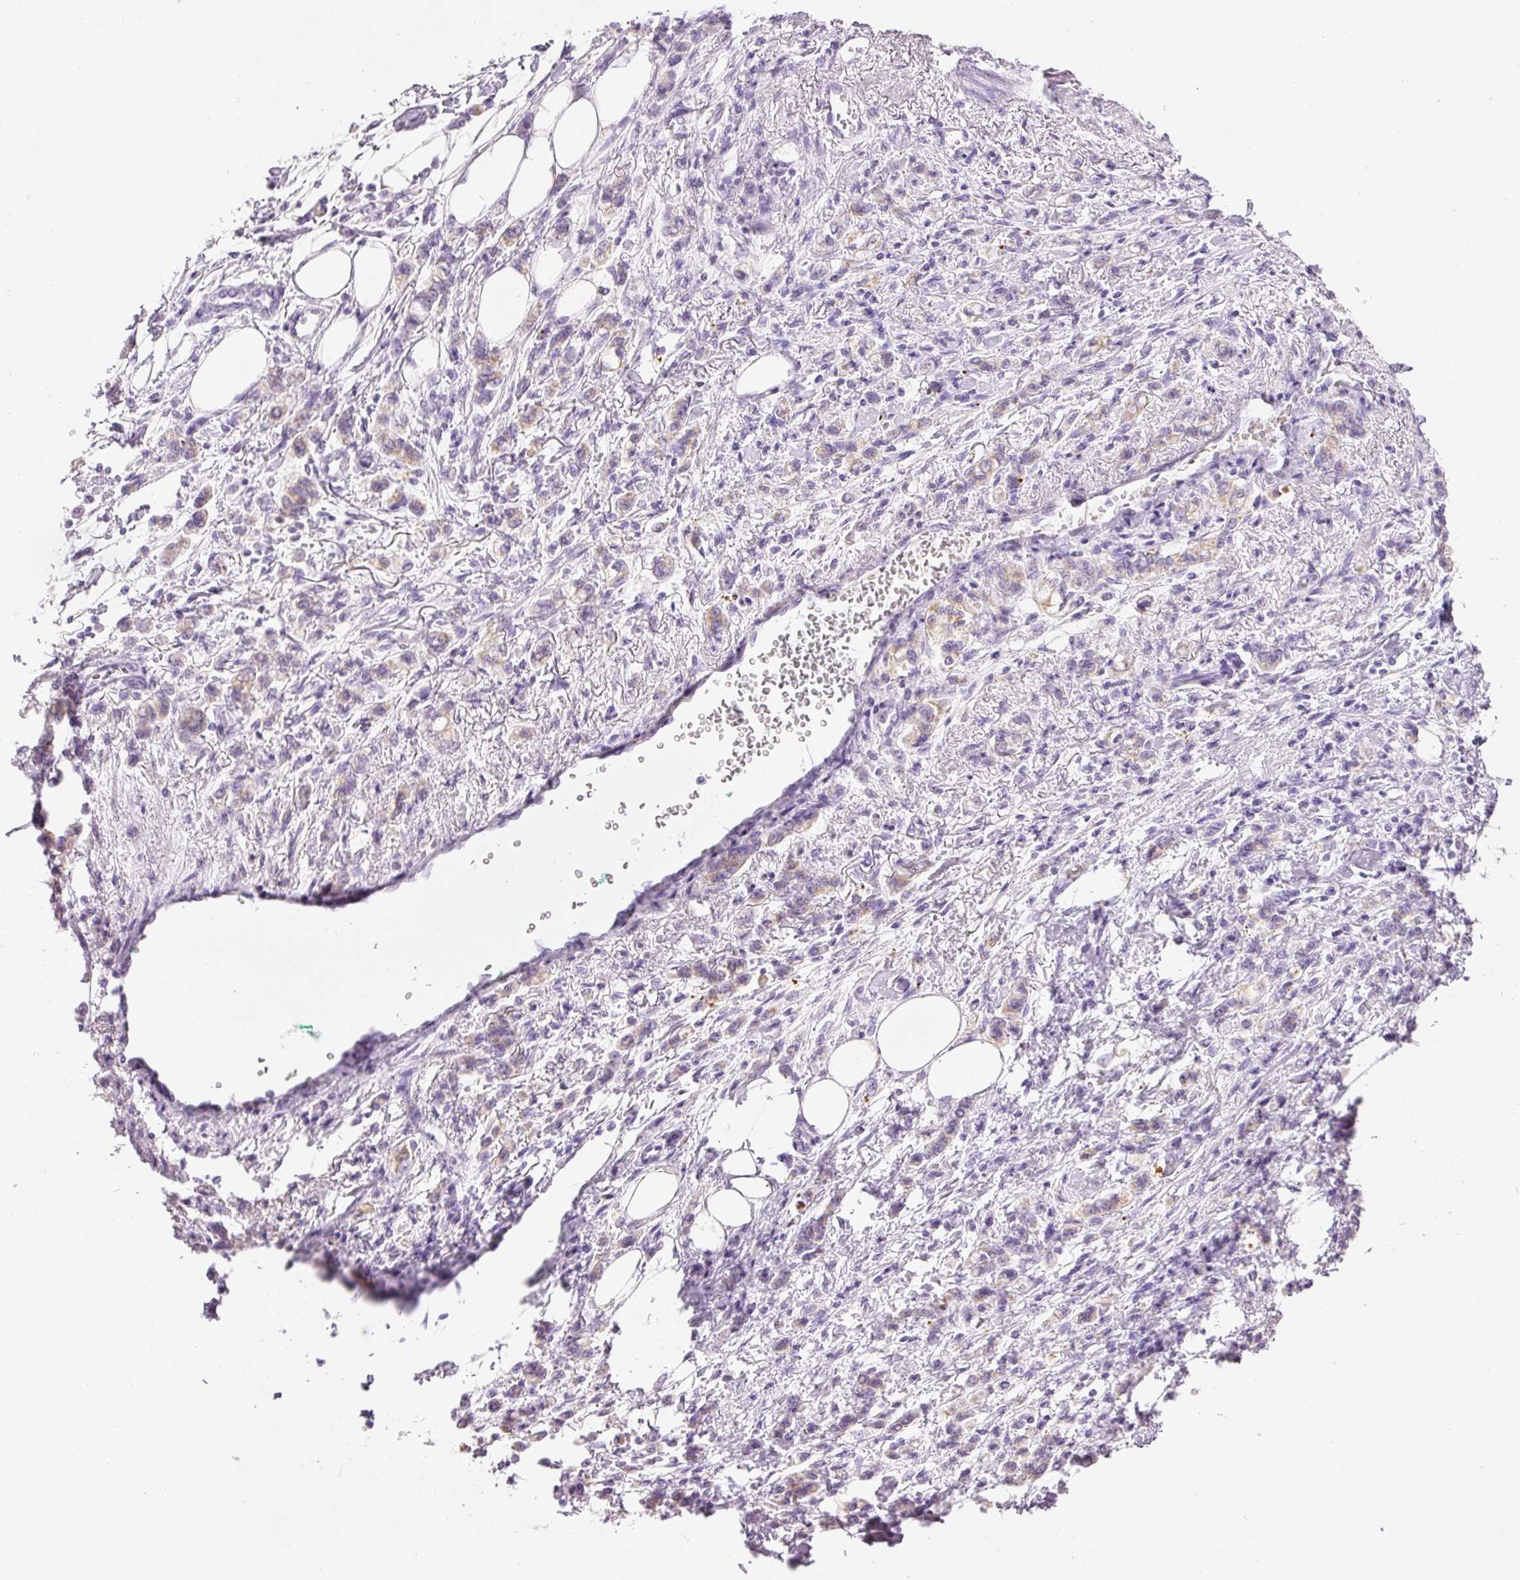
{"staining": {"intensity": "negative", "quantity": "none", "location": "none"}, "tissue": "stomach cancer", "cell_type": "Tumor cells", "image_type": "cancer", "snomed": [{"axis": "morphology", "description": "Adenocarcinoma, NOS"}, {"axis": "topography", "description": "Stomach"}], "caption": "Immunohistochemistry (IHC) of adenocarcinoma (stomach) reveals no expression in tumor cells.", "gene": "CARD16", "patient": {"sex": "male", "age": 77}}